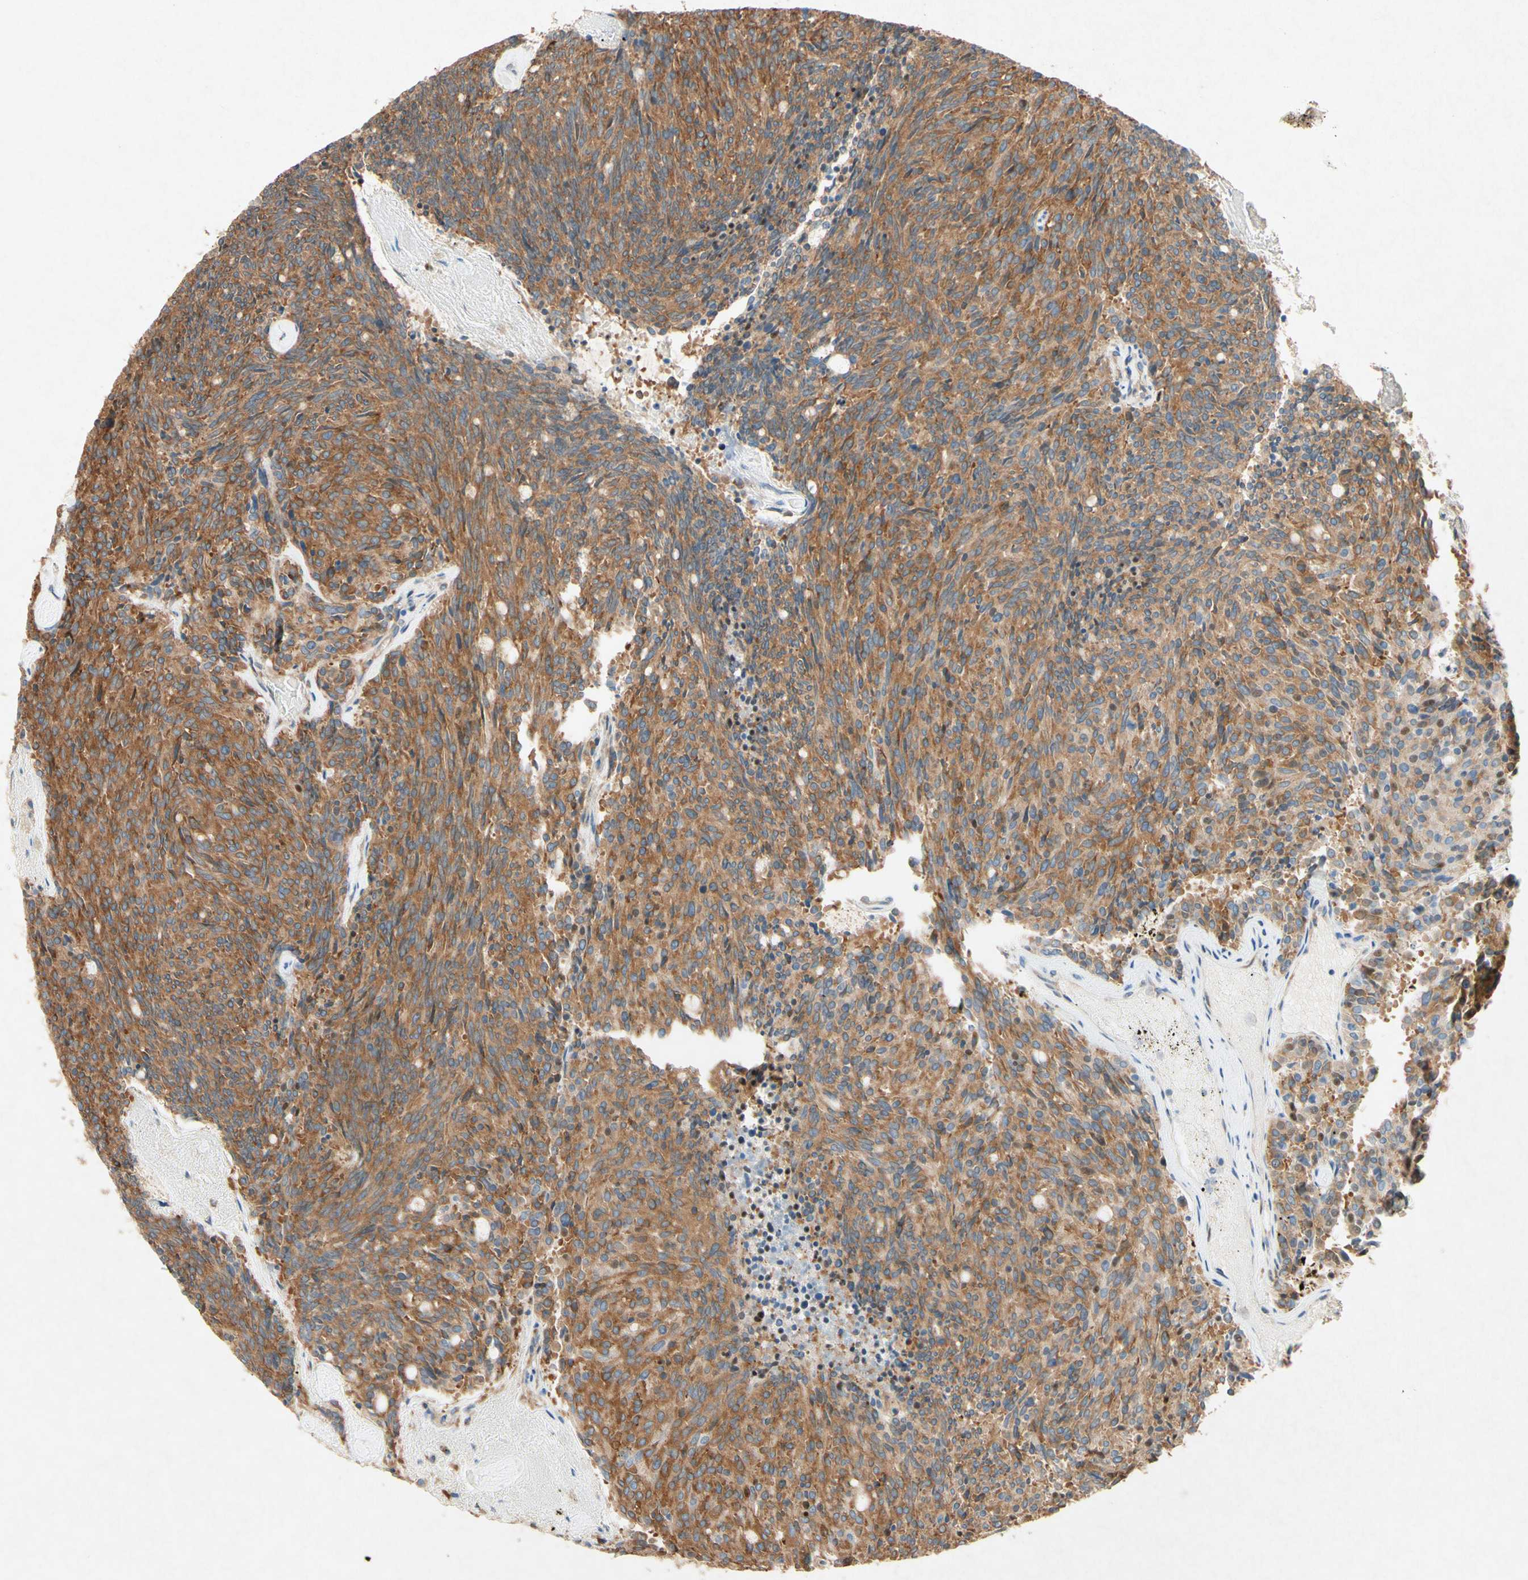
{"staining": {"intensity": "moderate", "quantity": ">75%", "location": "cytoplasmic/membranous"}, "tissue": "carcinoid", "cell_type": "Tumor cells", "image_type": "cancer", "snomed": [{"axis": "morphology", "description": "Carcinoid, malignant, NOS"}, {"axis": "topography", "description": "Pancreas"}], "caption": "Immunohistochemical staining of human carcinoid (malignant) demonstrates medium levels of moderate cytoplasmic/membranous staining in approximately >75% of tumor cells.", "gene": "PABPC1", "patient": {"sex": "female", "age": 54}}